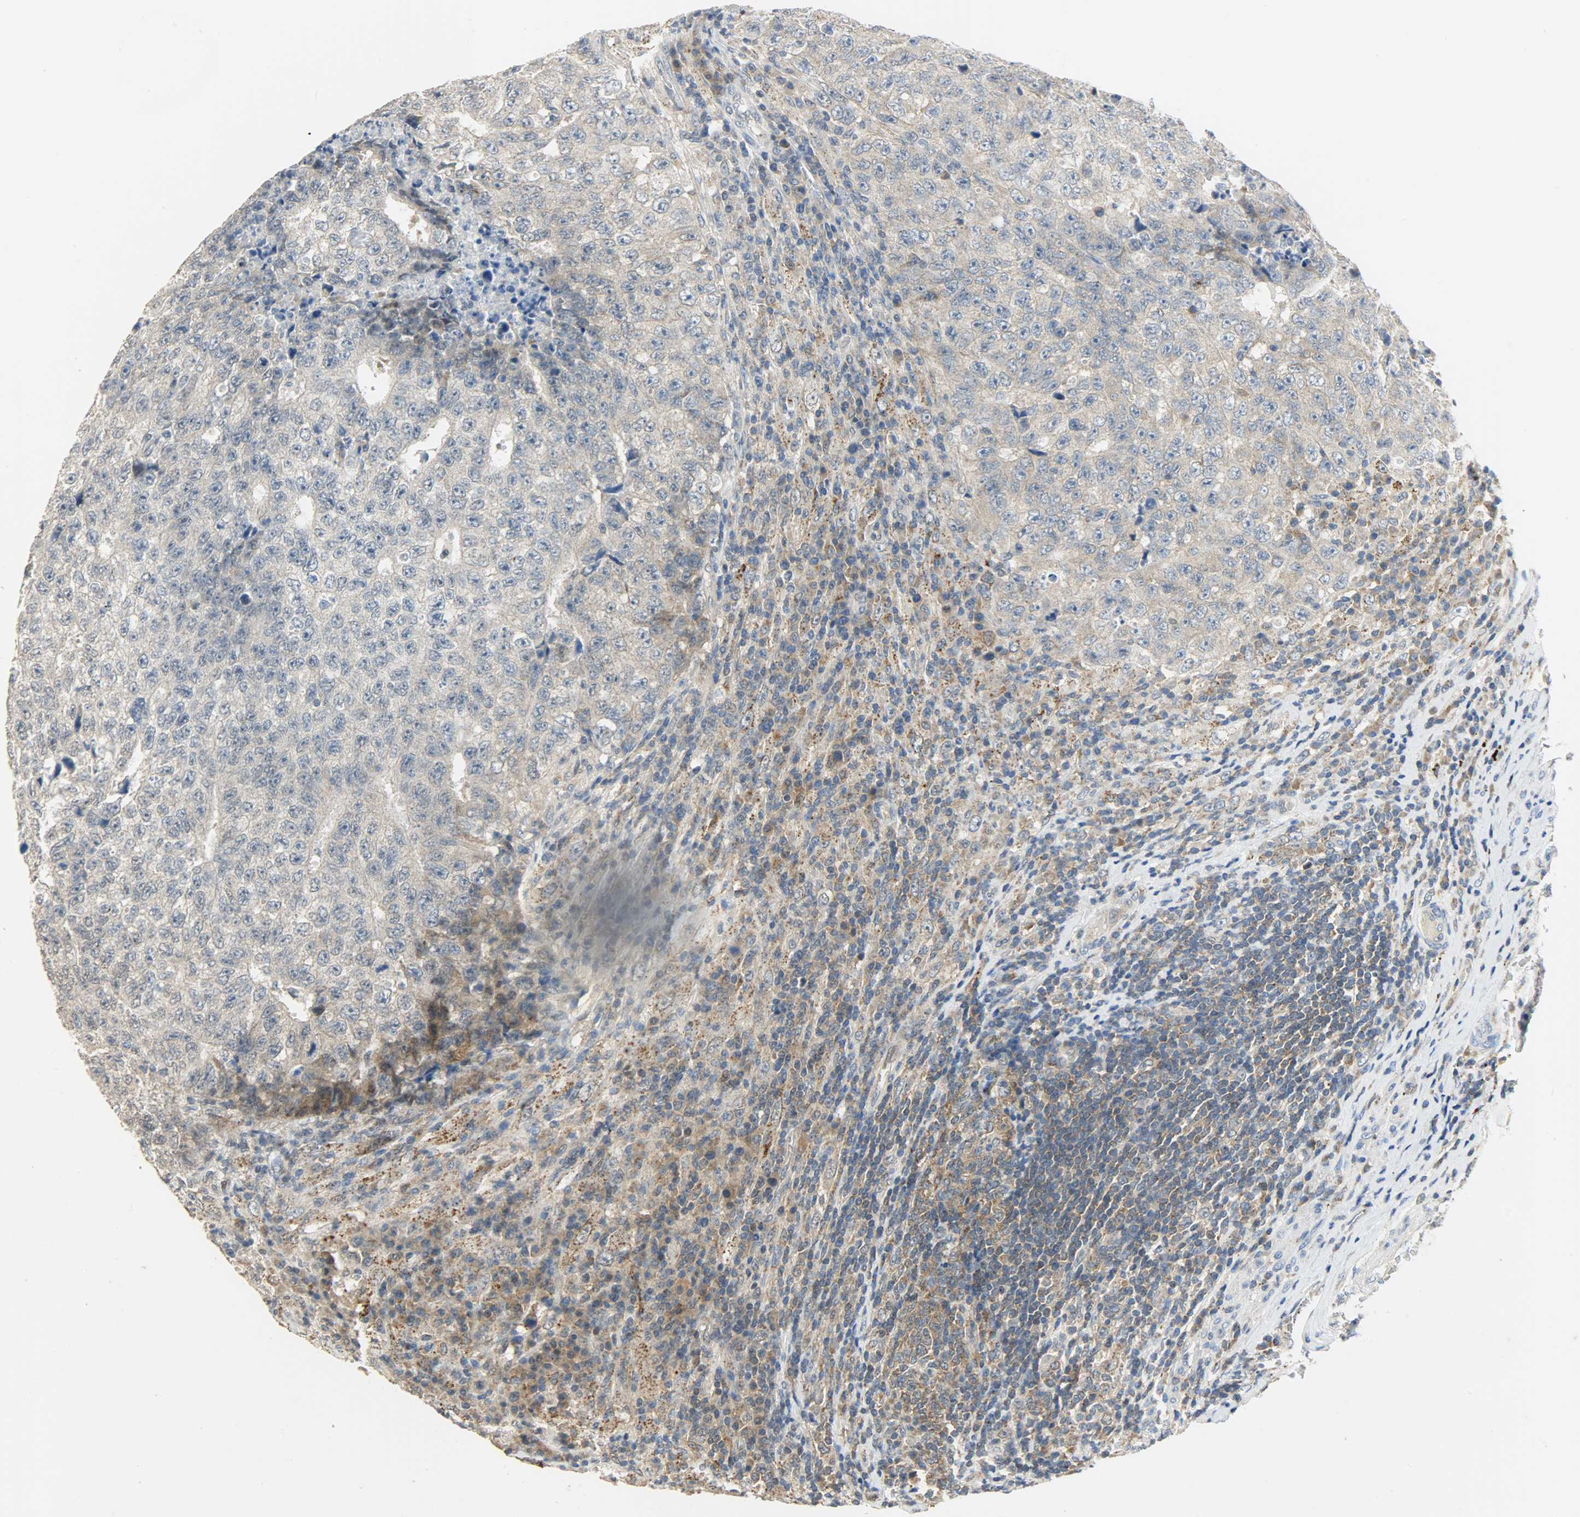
{"staining": {"intensity": "negative", "quantity": "none", "location": "none"}, "tissue": "testis cancer", "cell_type": "Tumor cells", "image_type": "cancer", "snomed": [{"axis": "morphology", "description": "Necrosis, NOS"}, {"axis": "morphology", "description": "Carcinoma, Embryonal, NOS"}, {"axis": "topography", "description": "Testis"}], "caption": "Tumor cells show no significant positivity in embryonal carcinoma (testis).", "gene": "GIT2", "patient": {"sex": "male", "age": 19}}